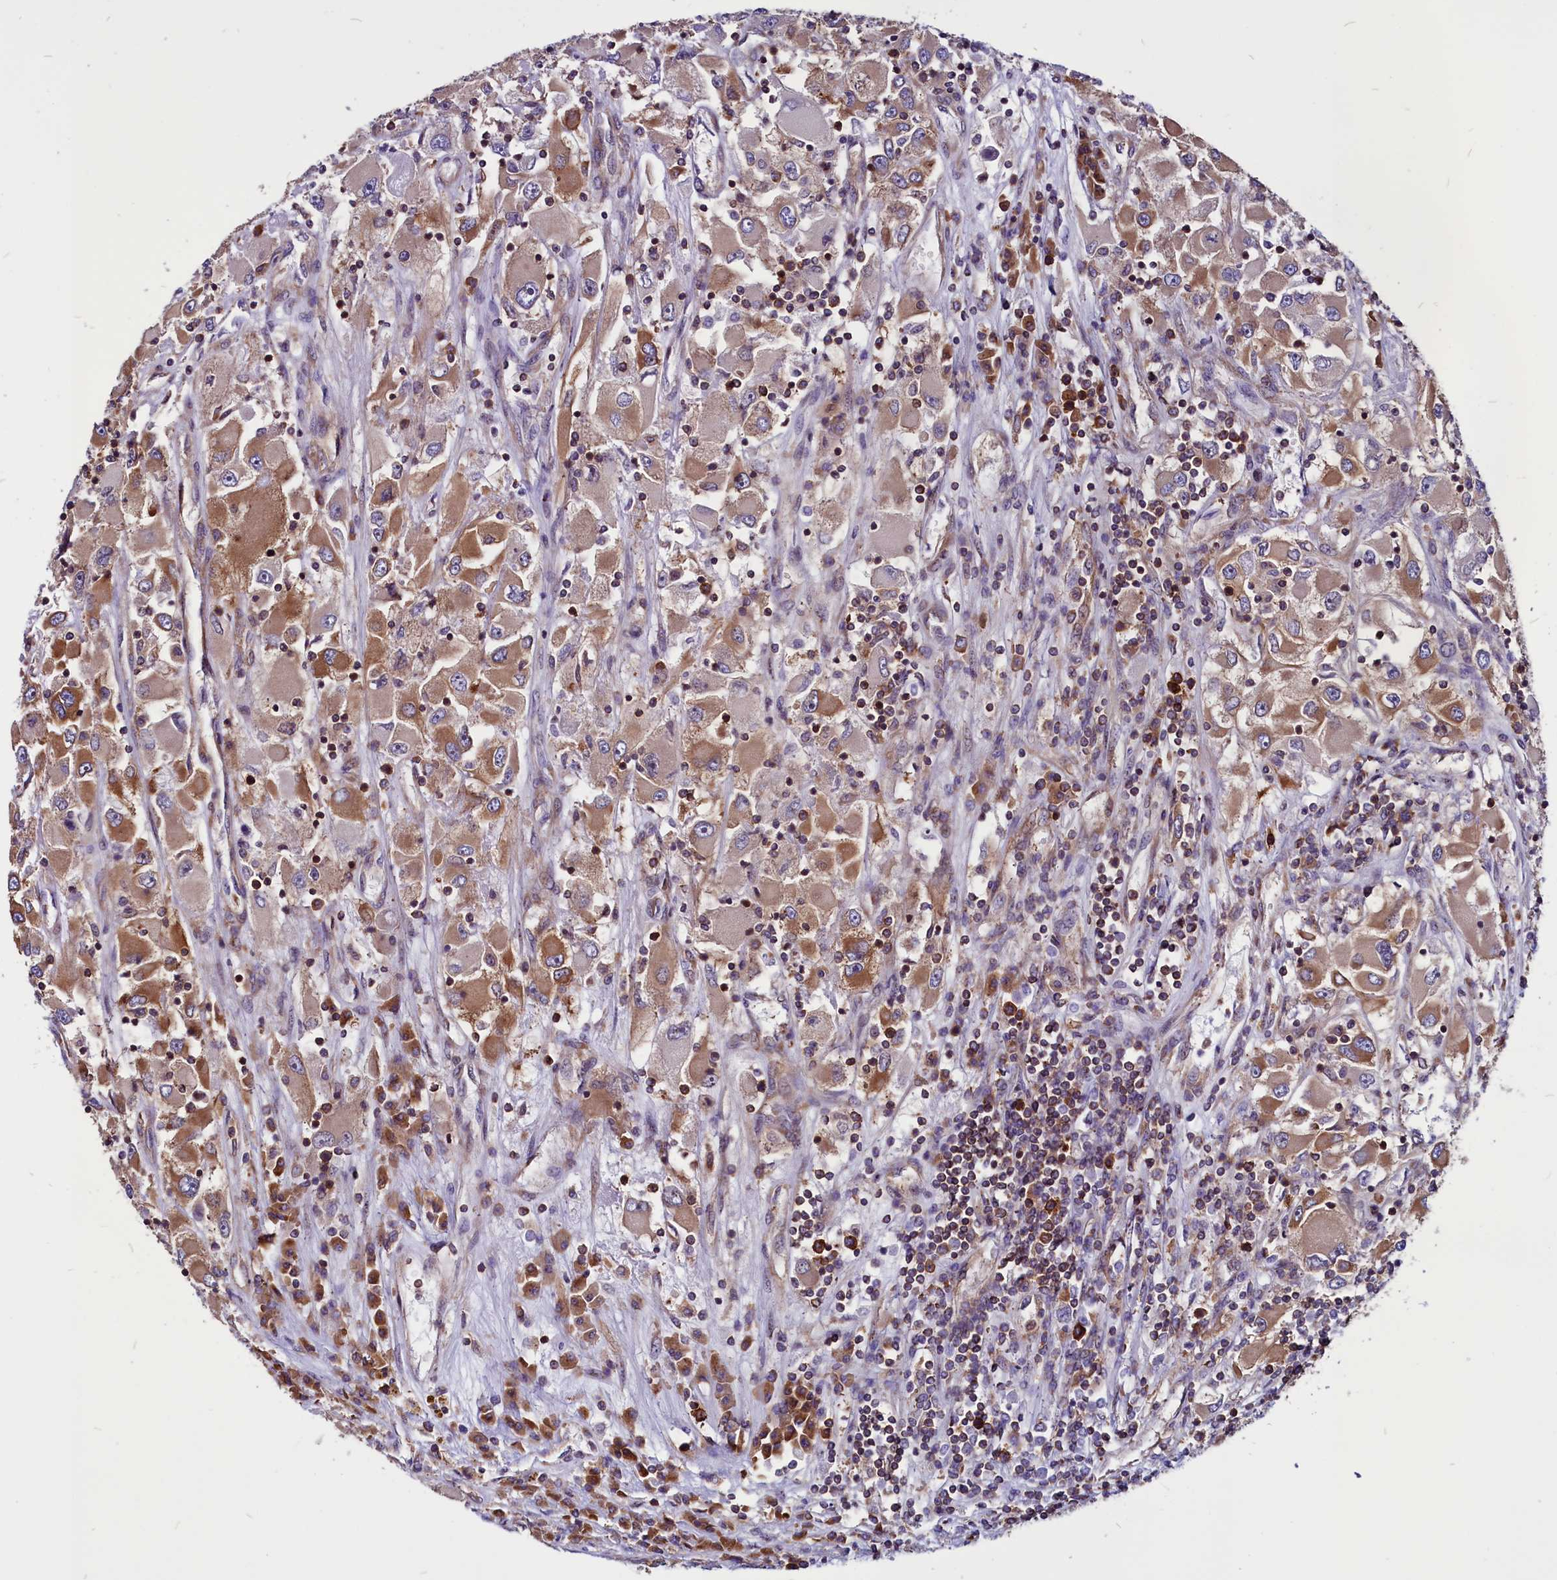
{"staining": {"intensity": "moderate", "quantity": ">75%", "location": "cytoplasmic/membranous"}, "tissue": "renal cancer", "cell_type": "Tumor cells", "image_type": "cancer", "snomed": [{"axis": "morphology", "description": "Adenocarcinoma, NOS"}, {"axis": "topography", "description": "Kidney"}], "caption": "Renal cancer (adenocarcinoma) tissue demonstrates moderate cytoplasmic/membranous positivity in about >75% of tumor cells", "gene": "EIF3G", "patient": {"sex": "female", "age": 52}}